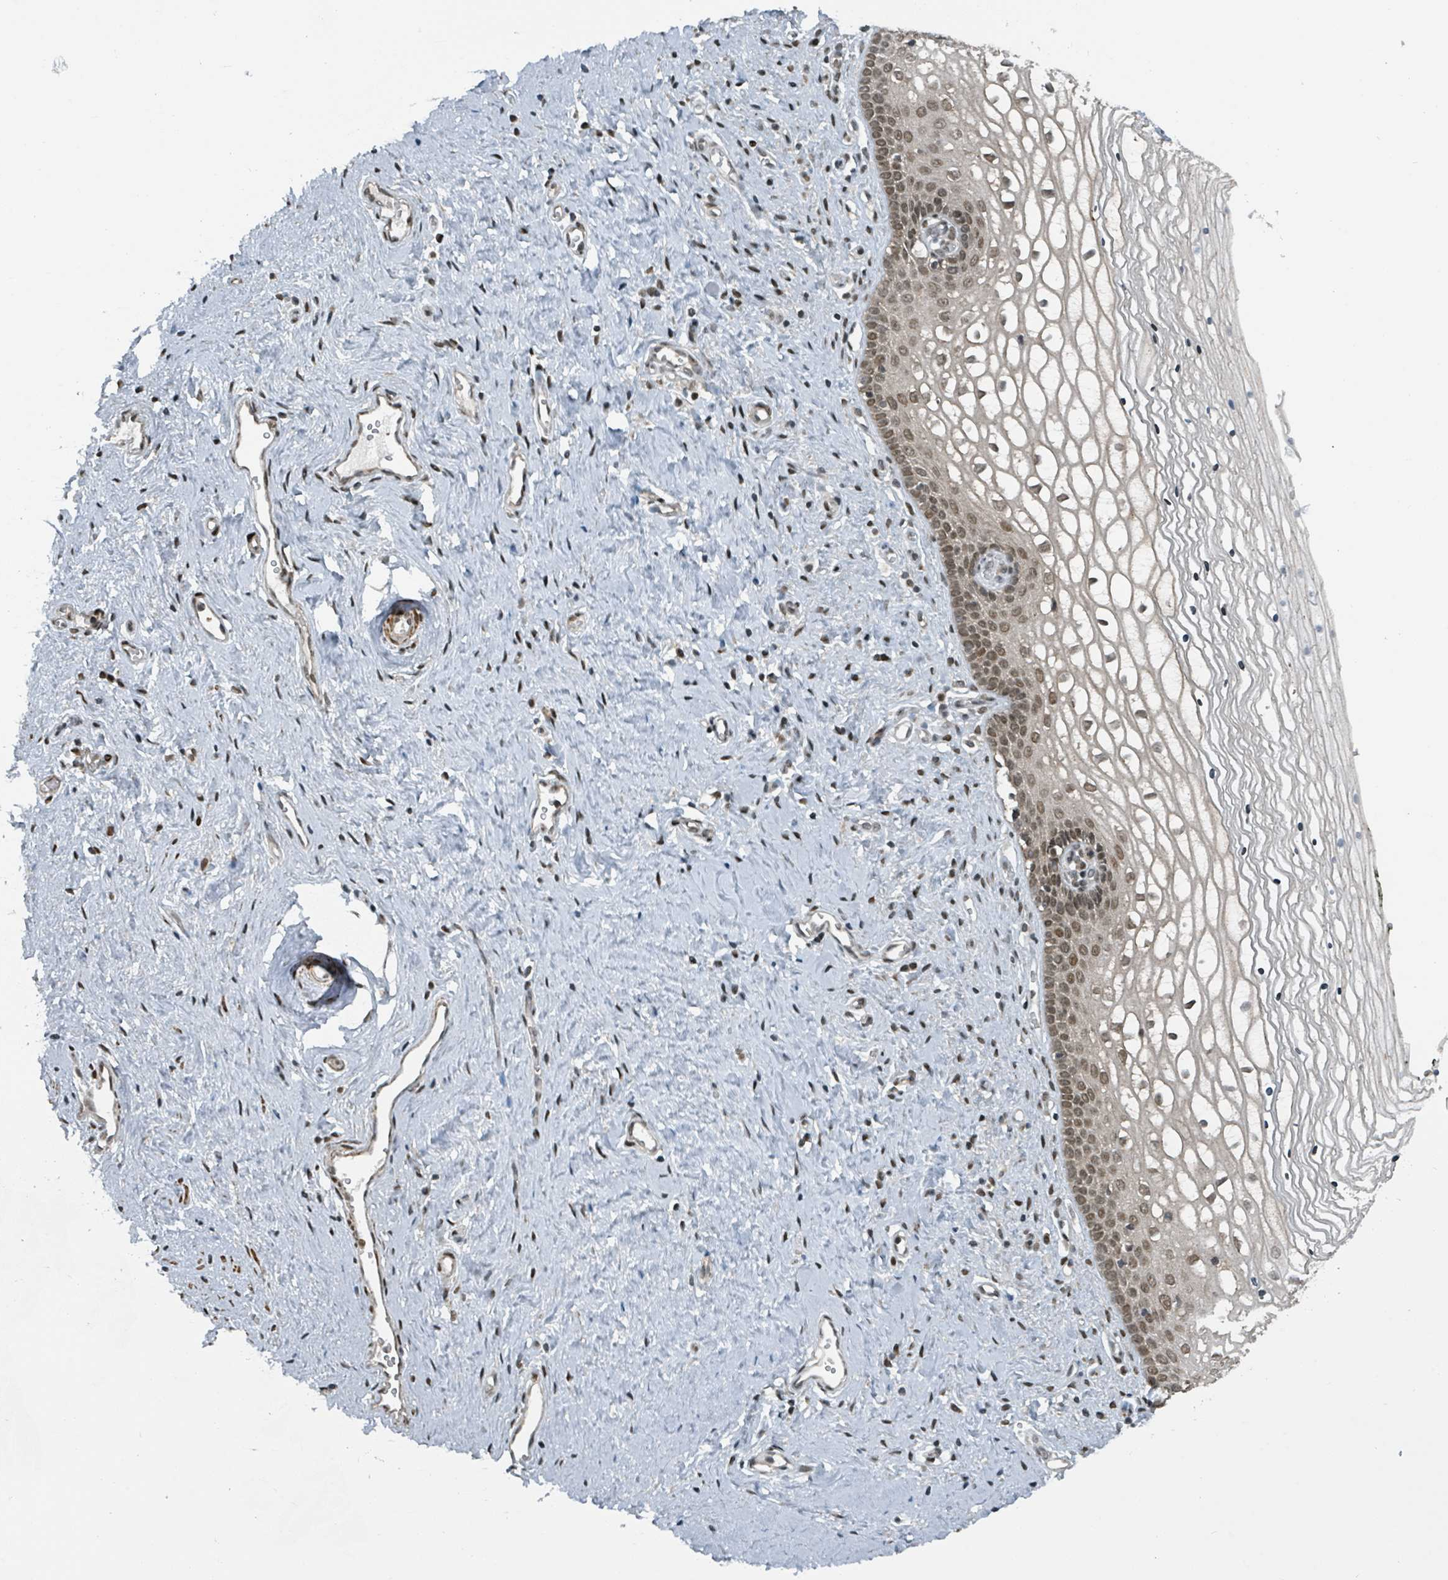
{"staining": {"intensity": "moderate", "quantity": ">75%", "location": "nuclear"}, "tissue": "vagina", "cell_type": "Squamous epithelial cells", "image_type": "normal", "snomed": [{"axis": "morphology", "description": "Normal tissue, NOS"}, {"axis": "topography", "description": "Vagina"}], "caption": "An IHC photomicrograph of normal tissue is shown. Protein staining in brown highlights moderate nuclear positivity in vagina within squamous epithelial cells. The staining is performed using DAB brown chromogen to label protein expression. The nuclei are counter-stained blue using hematoxylin.", "gene": "PHIP", "patient": {"sex": "female", "age": 59}}